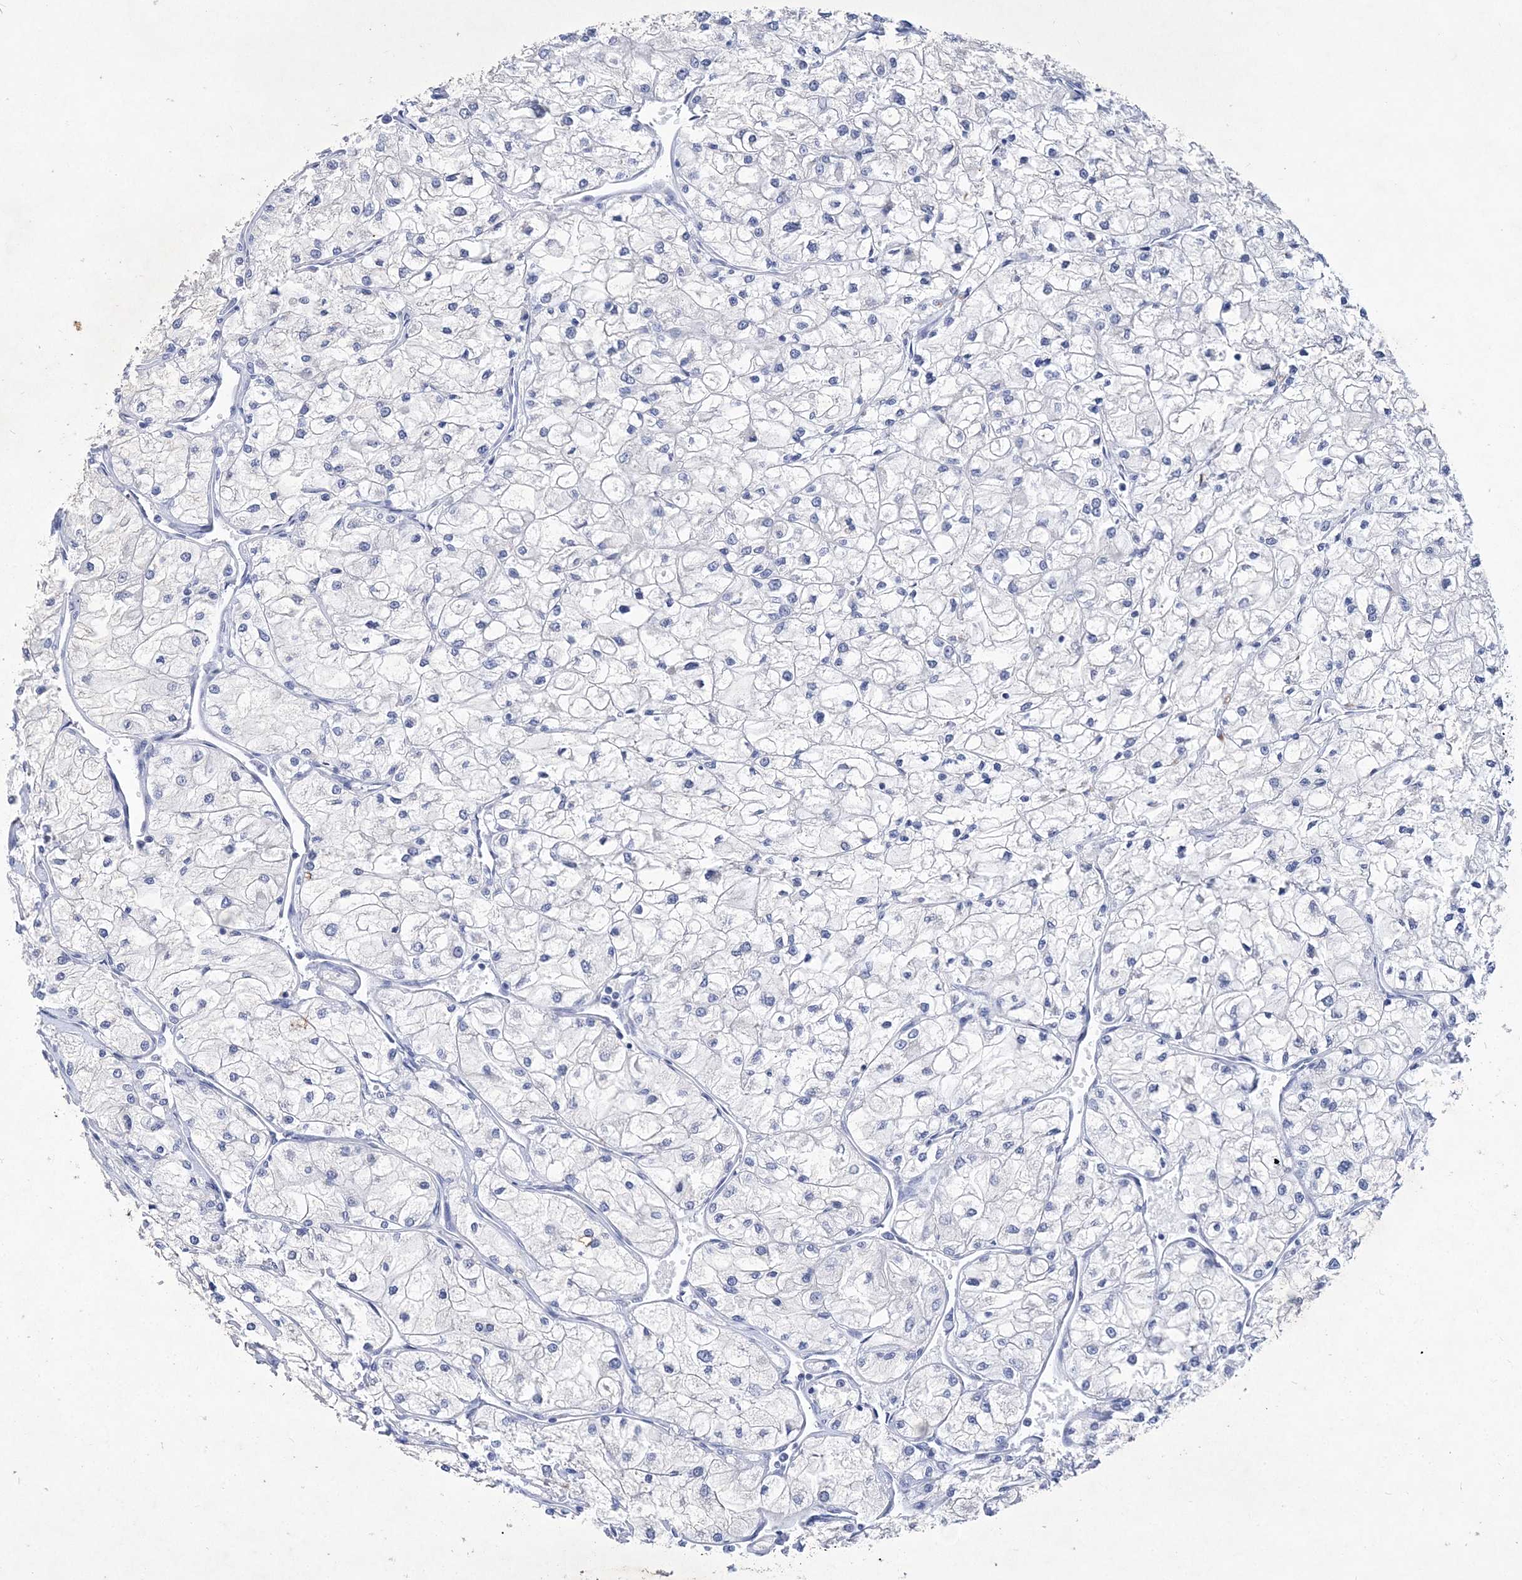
{"staining": {"intensity": "negative", "quantity": "none", "location": "none"}, "tissue": "renal cancer", "cell_type": "Tumor cells", "image_type": "cancer", "snomed": [{"axis": "morphology", "description": "Adenocarcinoma, NOS"}, {"axis": "topography", "description": "Kidney"}], "caption": "Immunohistochemistry (IHC) of adenocarcinoma (renal) exhibits no positivity in tumor cells.", "gene": "COPS8", "patient": {"sex": "male", "age": 80}}